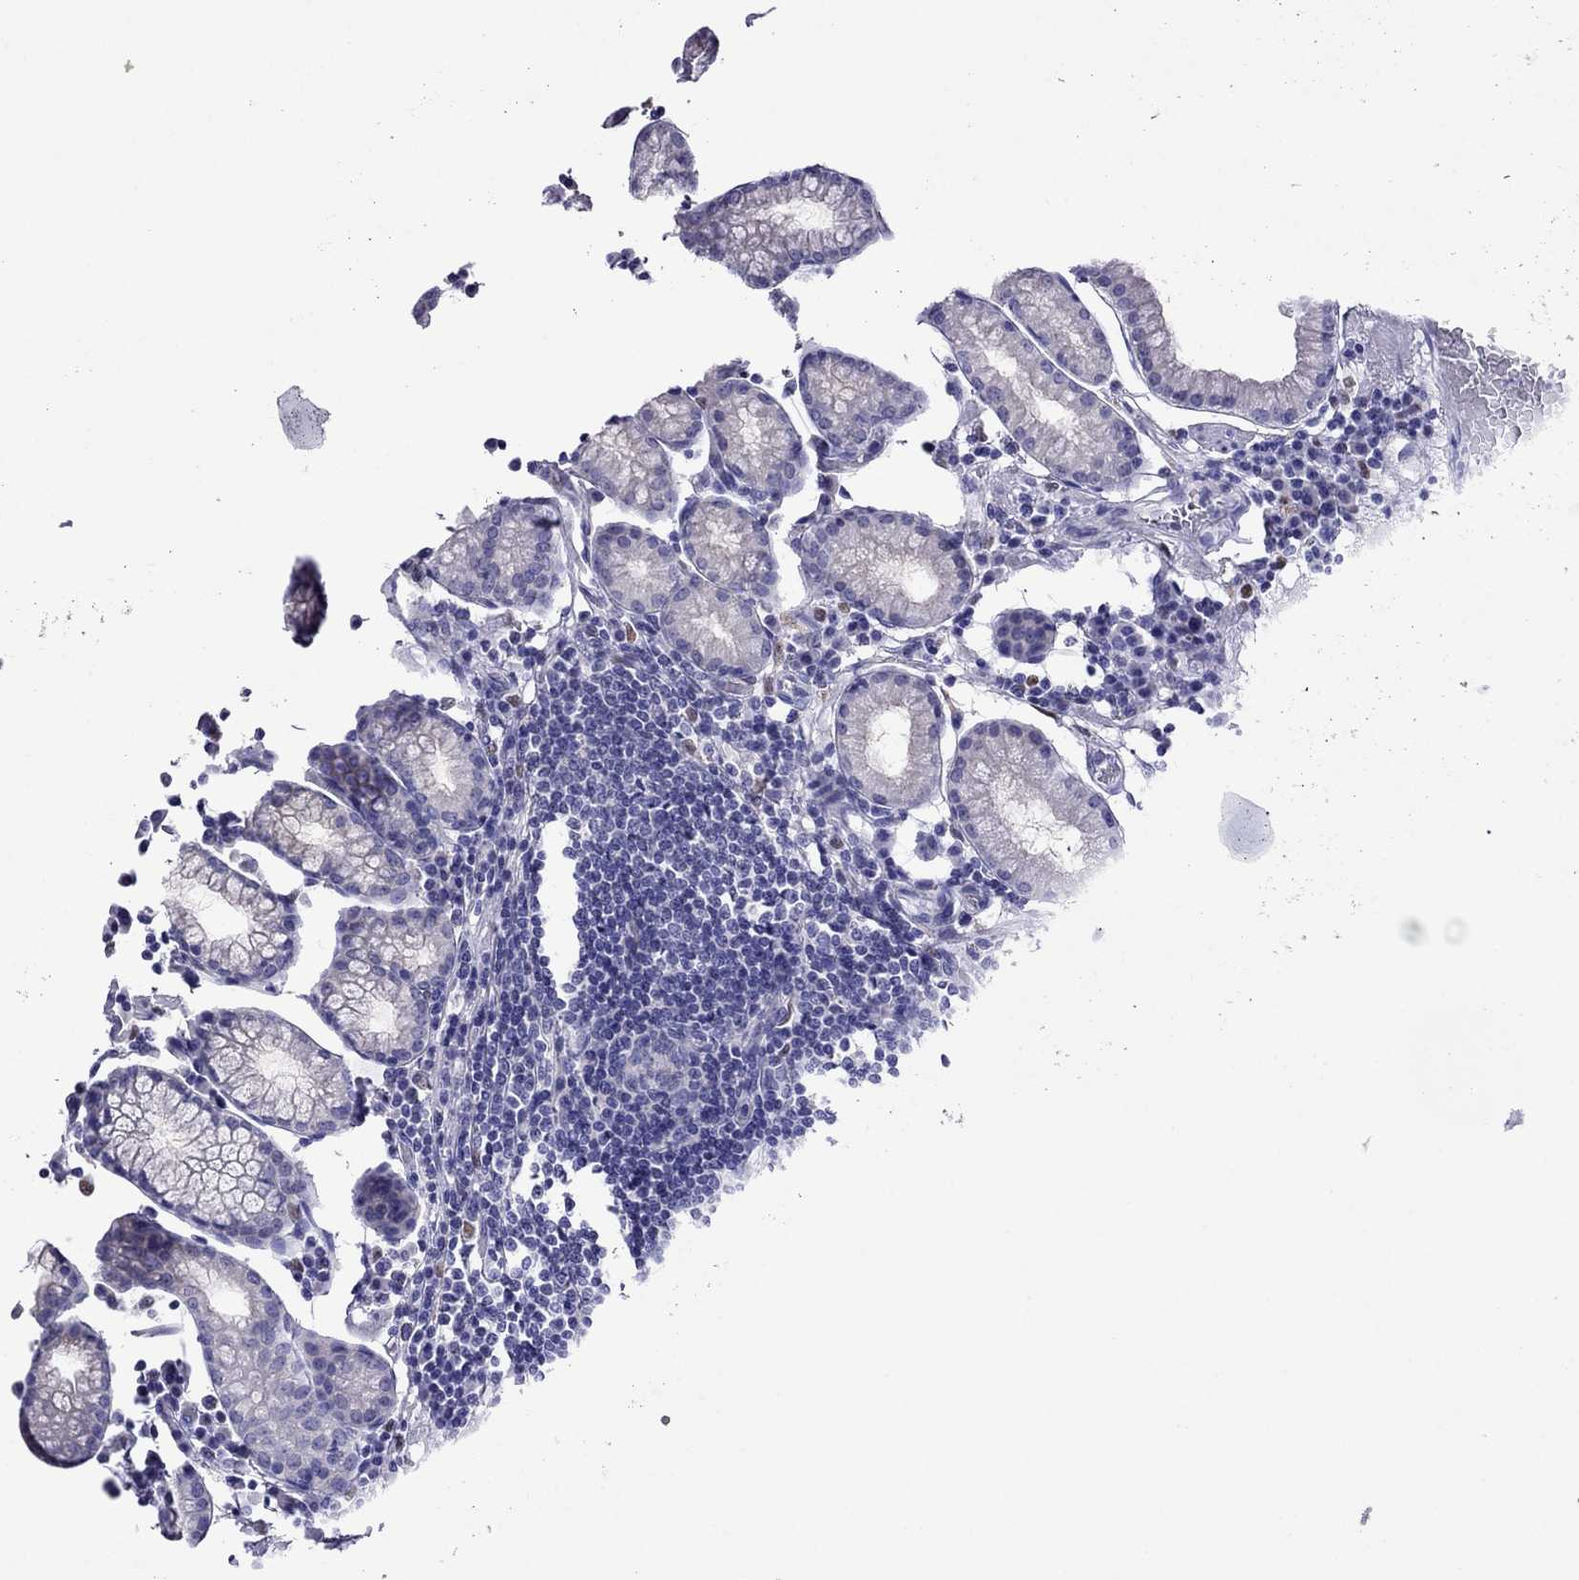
{"staining": {"intensity": "moderate", "quantity": "25%-75%", "location": "cytoplasmic/membranous"}, "tissue": "stomach", "cell_type": "Glandular cells", "image_type": "normal", "snomed": [{"axis": "morphology", "description": "Normal tissue, NOS"}, {"axis": "morphology", "description": "Adenocarcinoma, NOS"}, {"axis": "topography", "description": "Stomach"}], "caption": "Approximately 25%-75% of glandular cells in unremarkable human stomach display moderate cytoplasmic/membranous protein positivity as visualized by brown immunohistochemical staining.", "gene": "MPZ", "patient": {"sex": "female", "age": 64}}